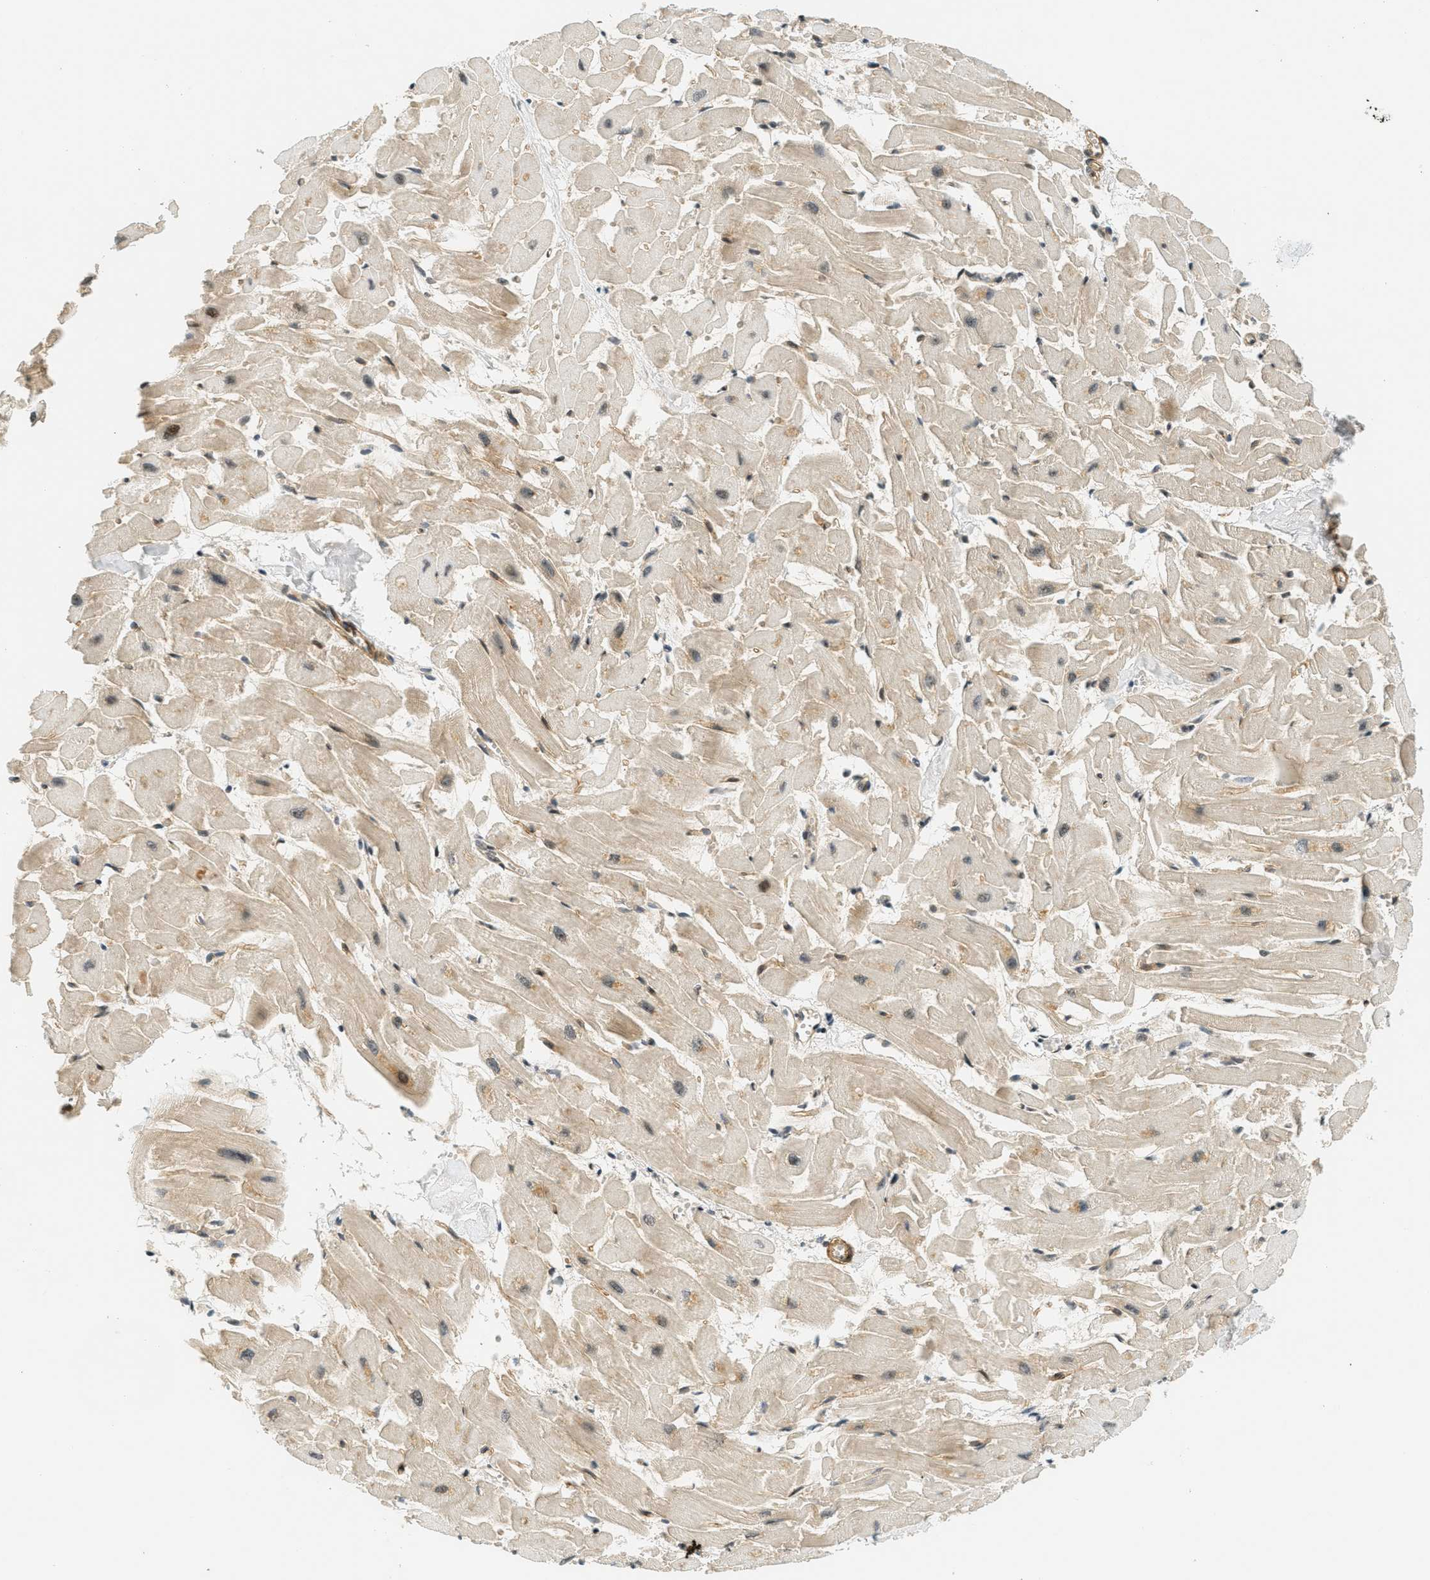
{"staining": {"intensity": "moderate", "quantity": "25%-75%", "location": "nuclear"}, "tissue": "heart muscle", "cell_type": "Cardiomyocytes", "image_type": "normal", "snomed": [{"axis": "morphology", "description": "Normal tissue, NOS"}, {"axis": "topography", "description": "Heart"}], "caption": "Immunohistochemical staining of normal heart muscle displays moderate nuclear protein positivity in approximately 25%-75% of cardiomyocytes. (DAB = brown stain, brightfield microscopy at high magnification).", "gene": "FOXM1", "patient": {"sex": "female", "age": 19}}